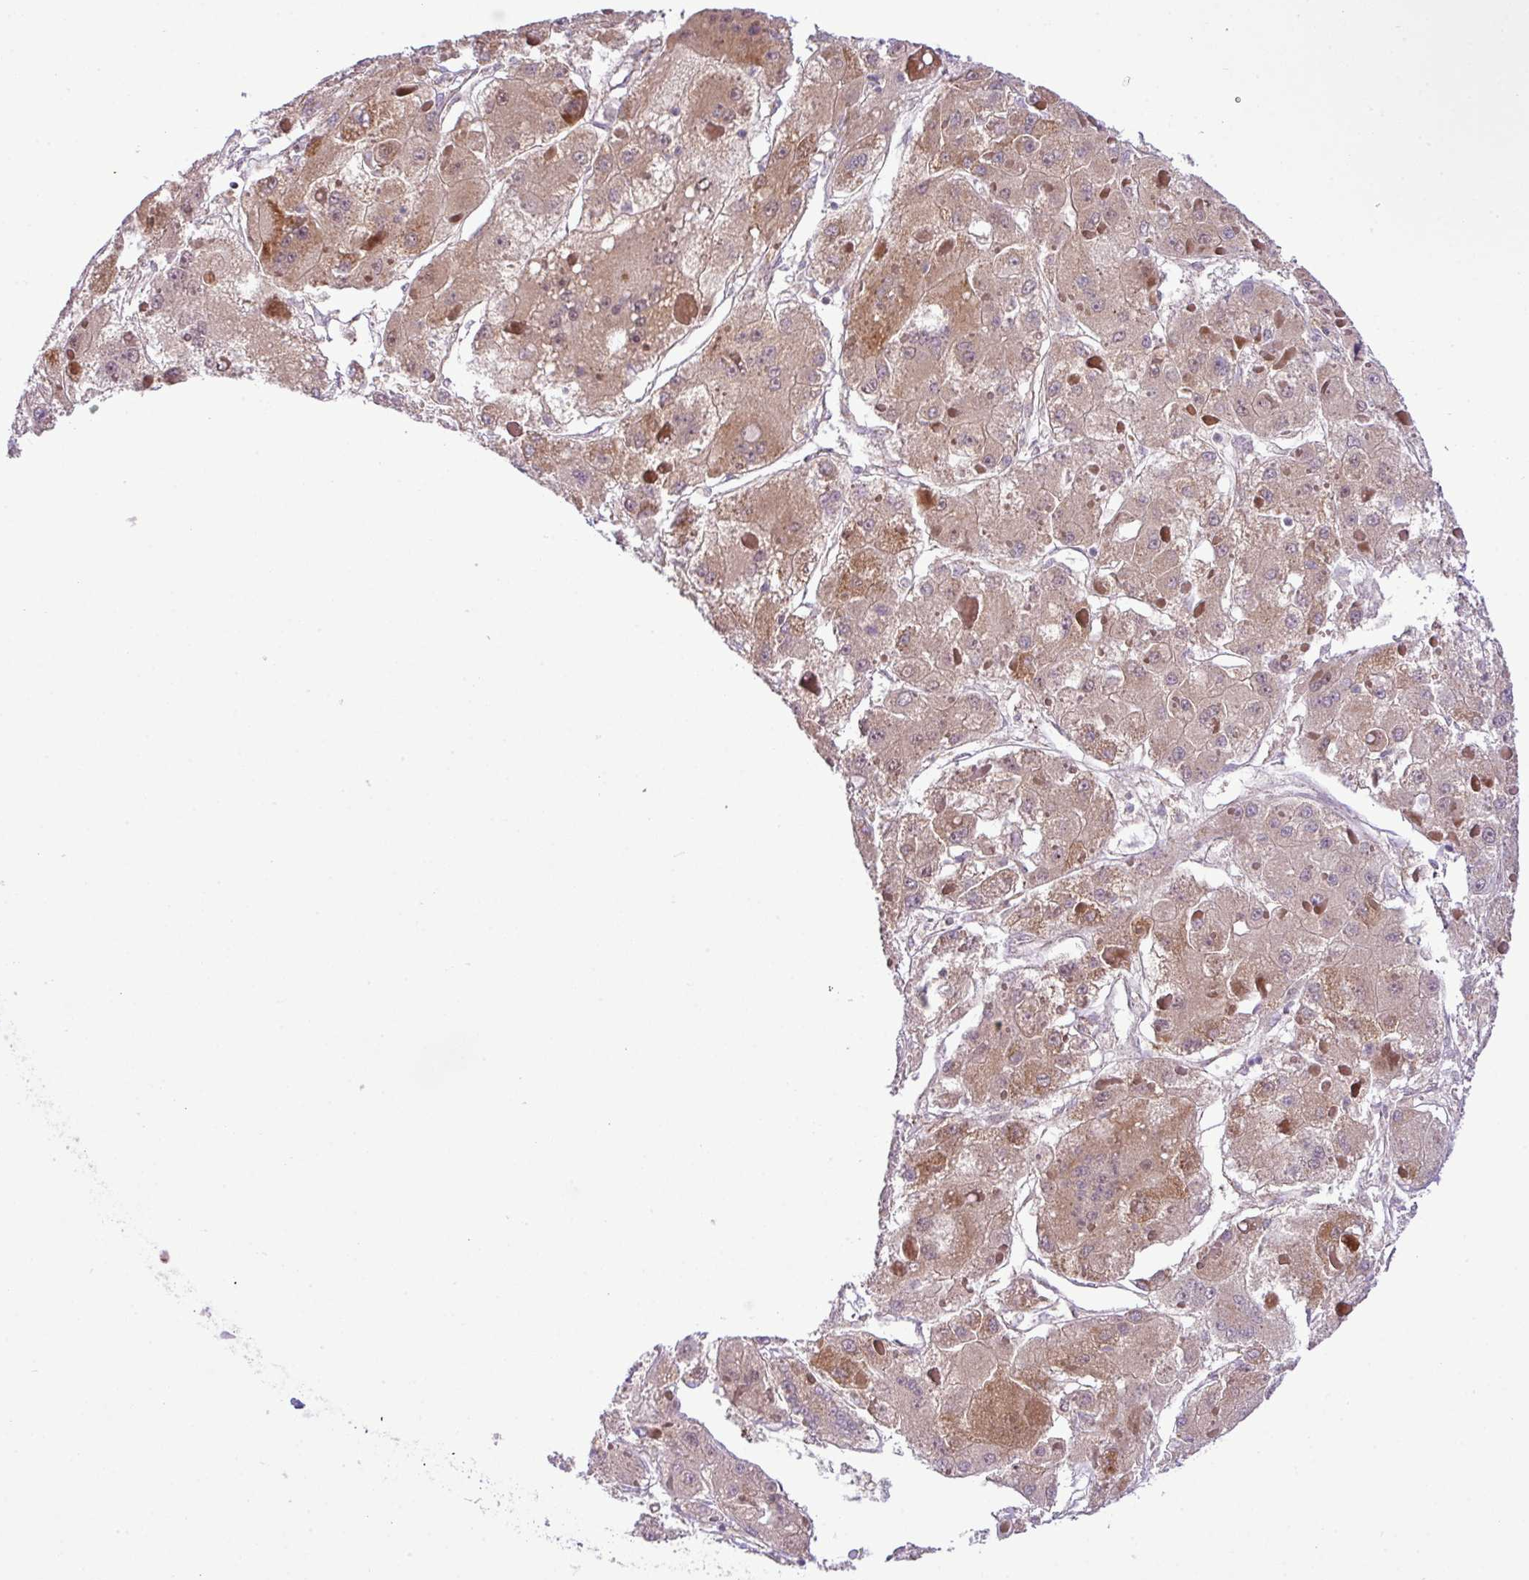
{"staining": {"intensity": "moderate", "quantity": ">75%", "location": "cytoplasmic/membranous"}, "tissue": "liver cancer", "cell_type": "Tumor cells", "image_type": "cancer", "snomed": [{"axis": "morphology", "description": "Carcinoma, Hepatocellular, NOS"}, {"axis": "topography", "description": "Liver"}], "caption": "This photomicrograph displays hepatocellular carcinoma (liver) stained with immunohistochemistry (IHC) to label a protein in brown. The cytoplasmic/membranous of tumor cells show moderate positivity for the protein. Nuclei are counter-stained blue.", "gene": "B3GNT9", "patient": {"sex": "female", "age": 73}}